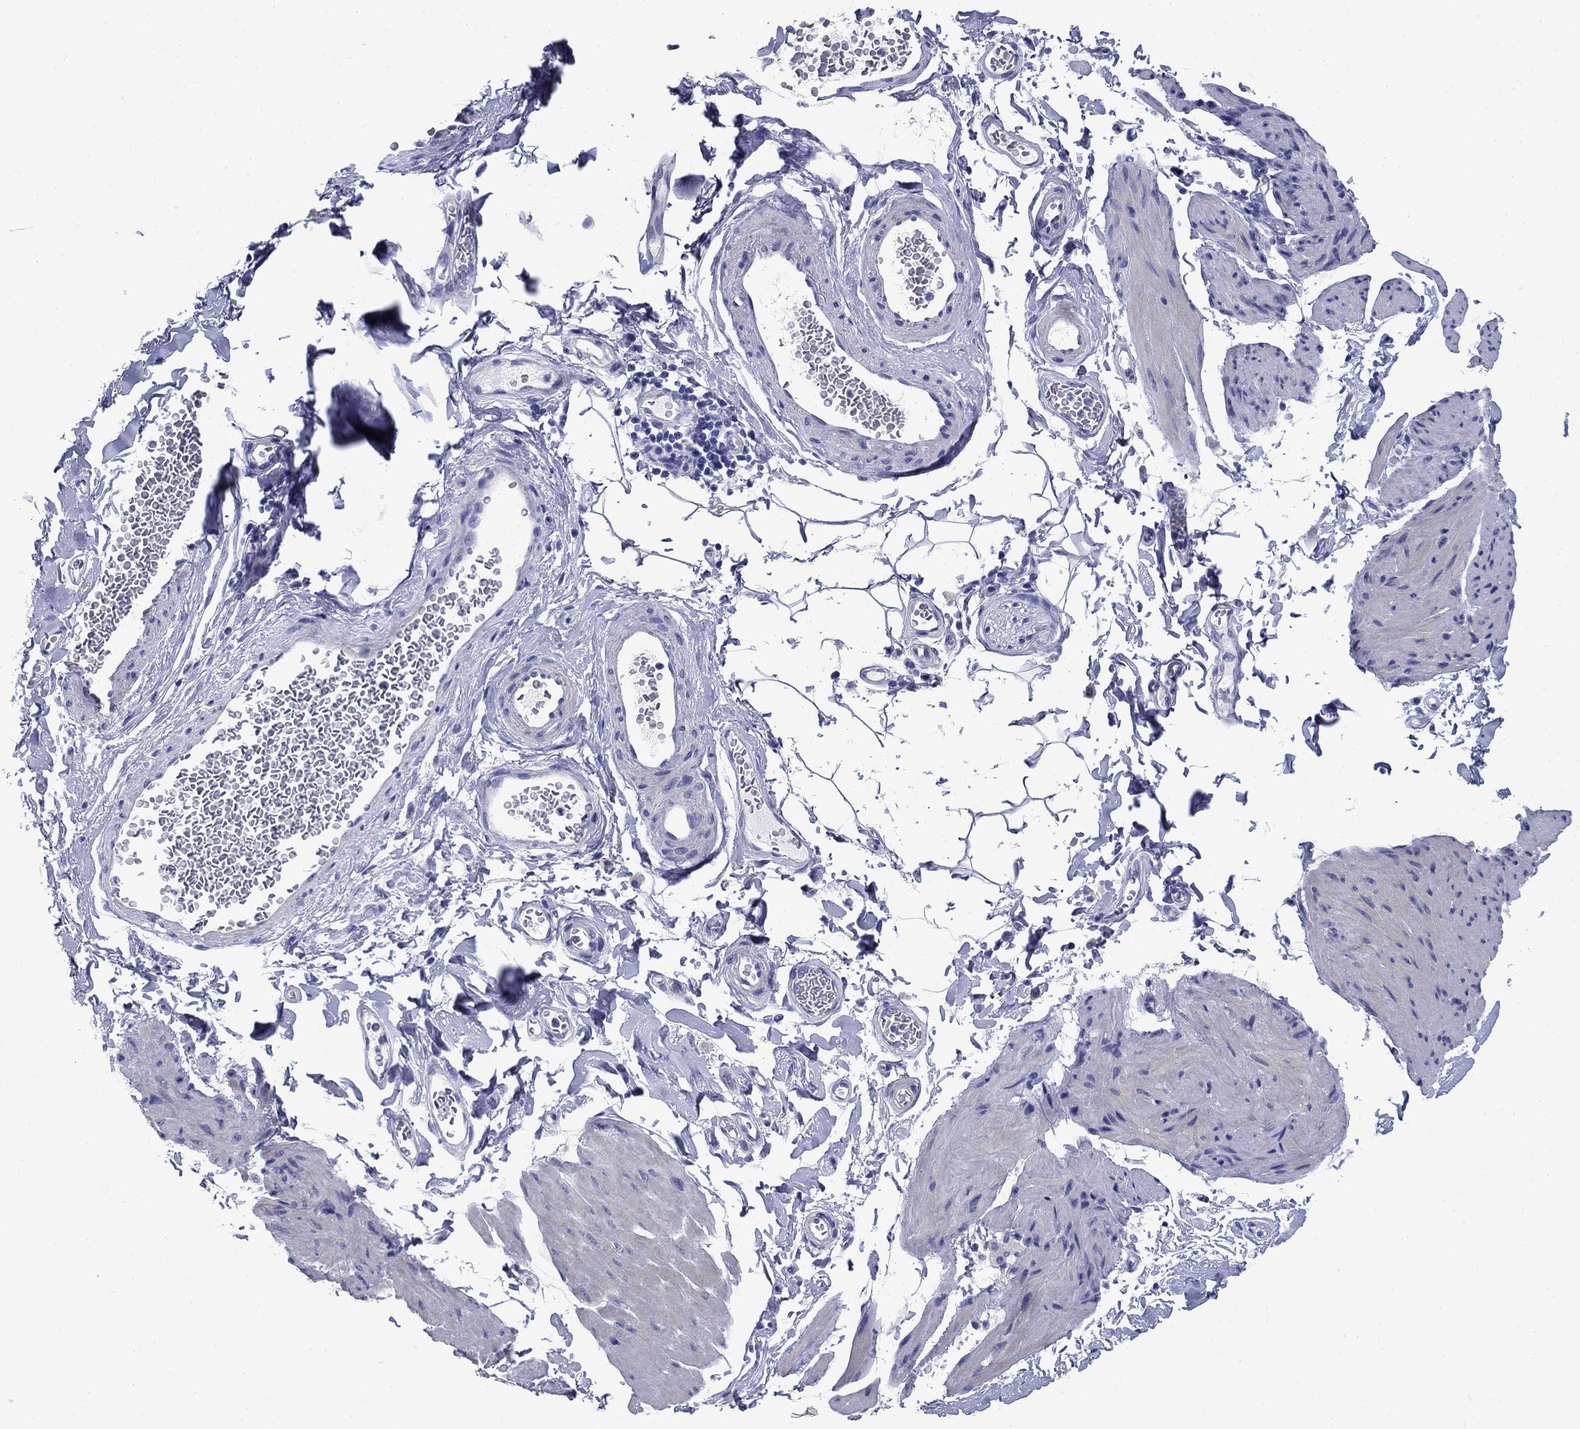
{"staining": {"intensity": "negative", "quantity": "none", "location": "none"}, "tissue": "smooth muscle", "cell_type": "Smooth muscle cells", "image_type": "normal", "snomed": [{"axis": "morphology", "description": "Normal tissue, NOS"}, {"axis": "topography", "description": "Adipose tissue"}, {"axis": "topography", "description": "Smooth muscle"}, {"axis": "topography", "description": "Peripheral nerve tissue"}], "caption": "A micrograph of smooth muscle stained for a protein reveals no brown staining in smooth muscle cells. (DAB immunohistochemistry with hematoxylin counter stain).", "gene": "PRKCG", "patient": {"sex": "male", "age": 83}}